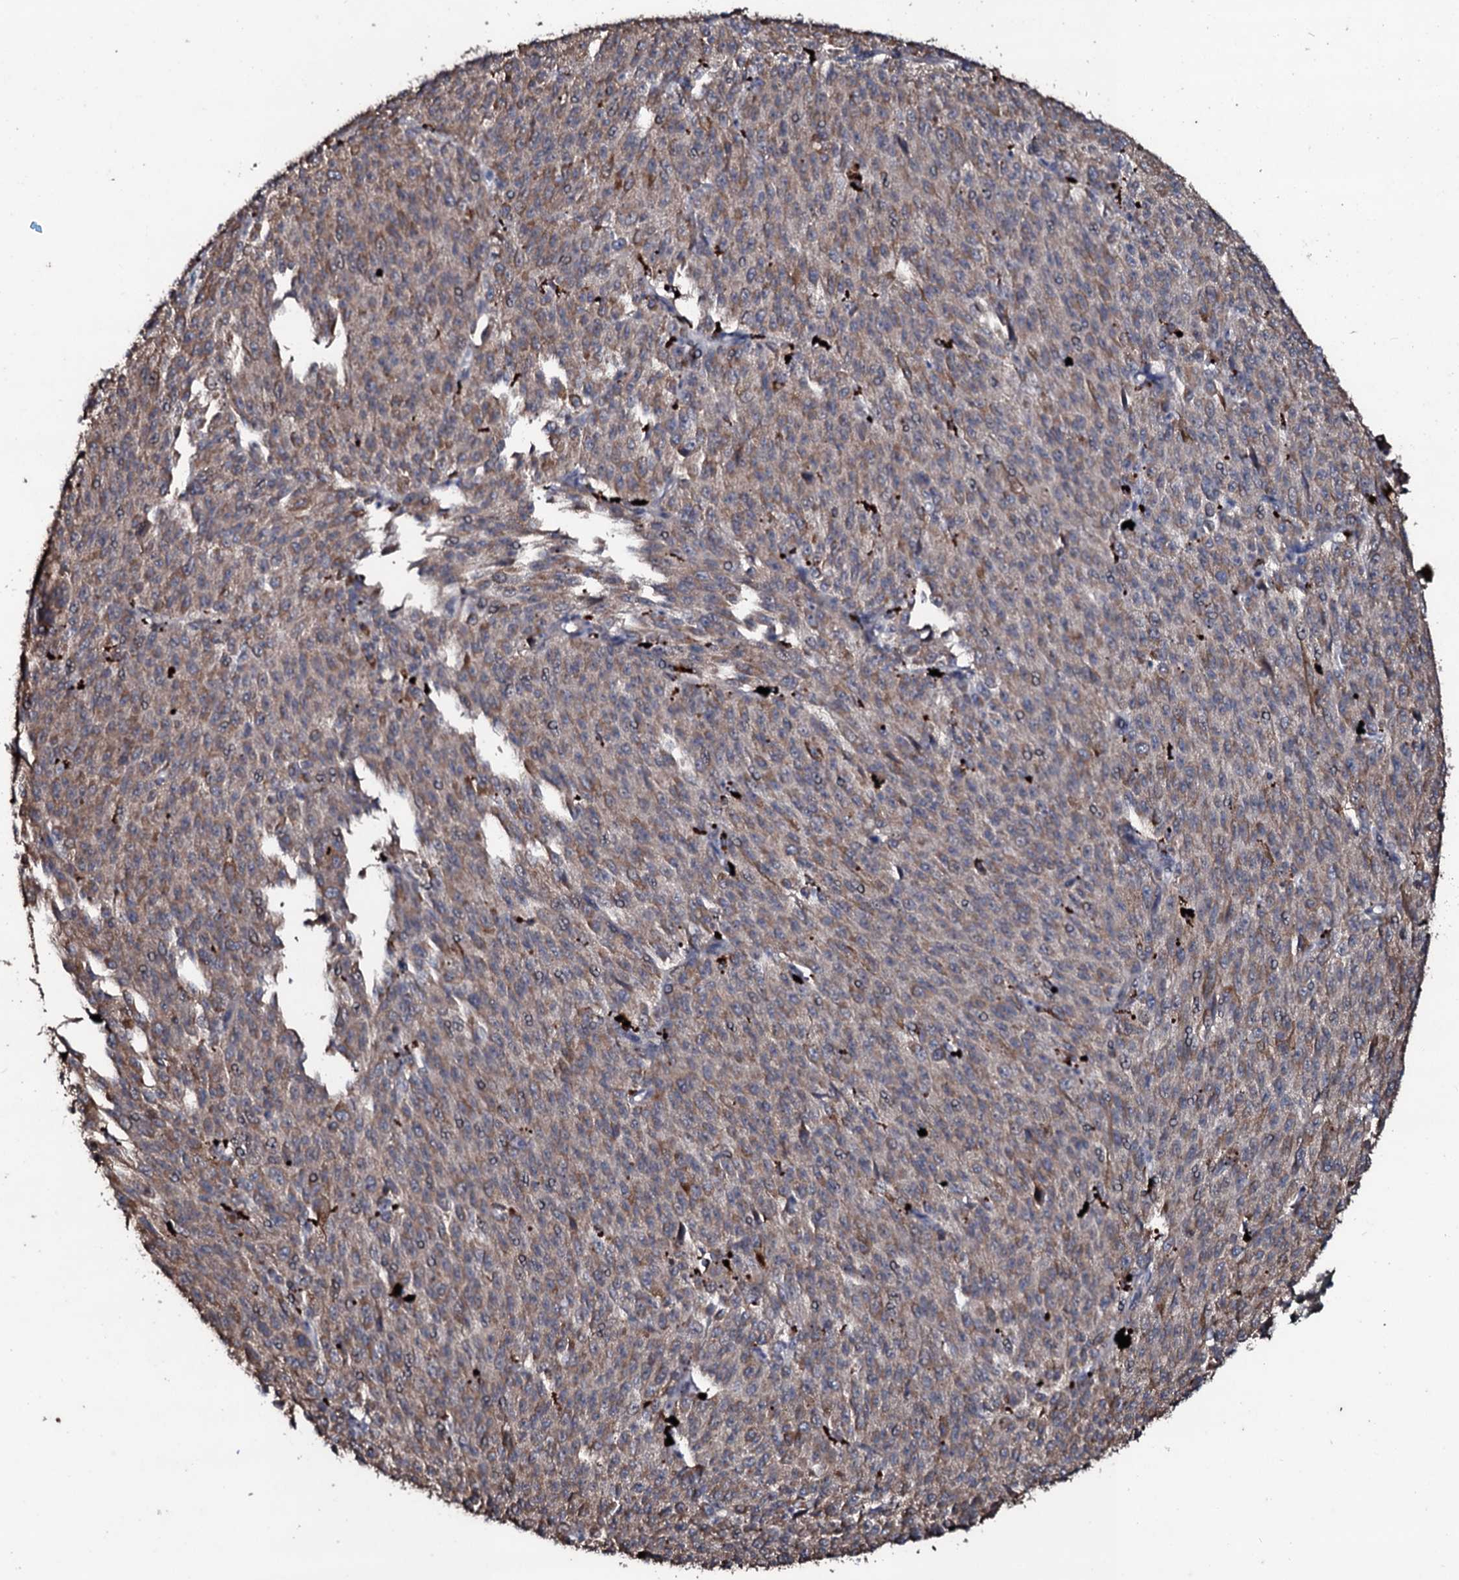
{"staining": {"intensity": "moderate", "quantity": ">75%", "location": "cytoplasmic/membranous"}, "tissue": "melanoma", "cell_type": "Tumor cells", "image_type": "cancer", "snomed": [{"axis": "morphology", "description": "Malignant melanoma, NOS"}, {"axis": "topography", "description": "Skin"}], "caption": "The image reveals staining of malignant melanoma, revealing moderate cytoplasmic/membranous protein expression (brown color) within tumor cells.", "gene": "SDHAF2", "patient": {"sex": "female", "age": 52}}